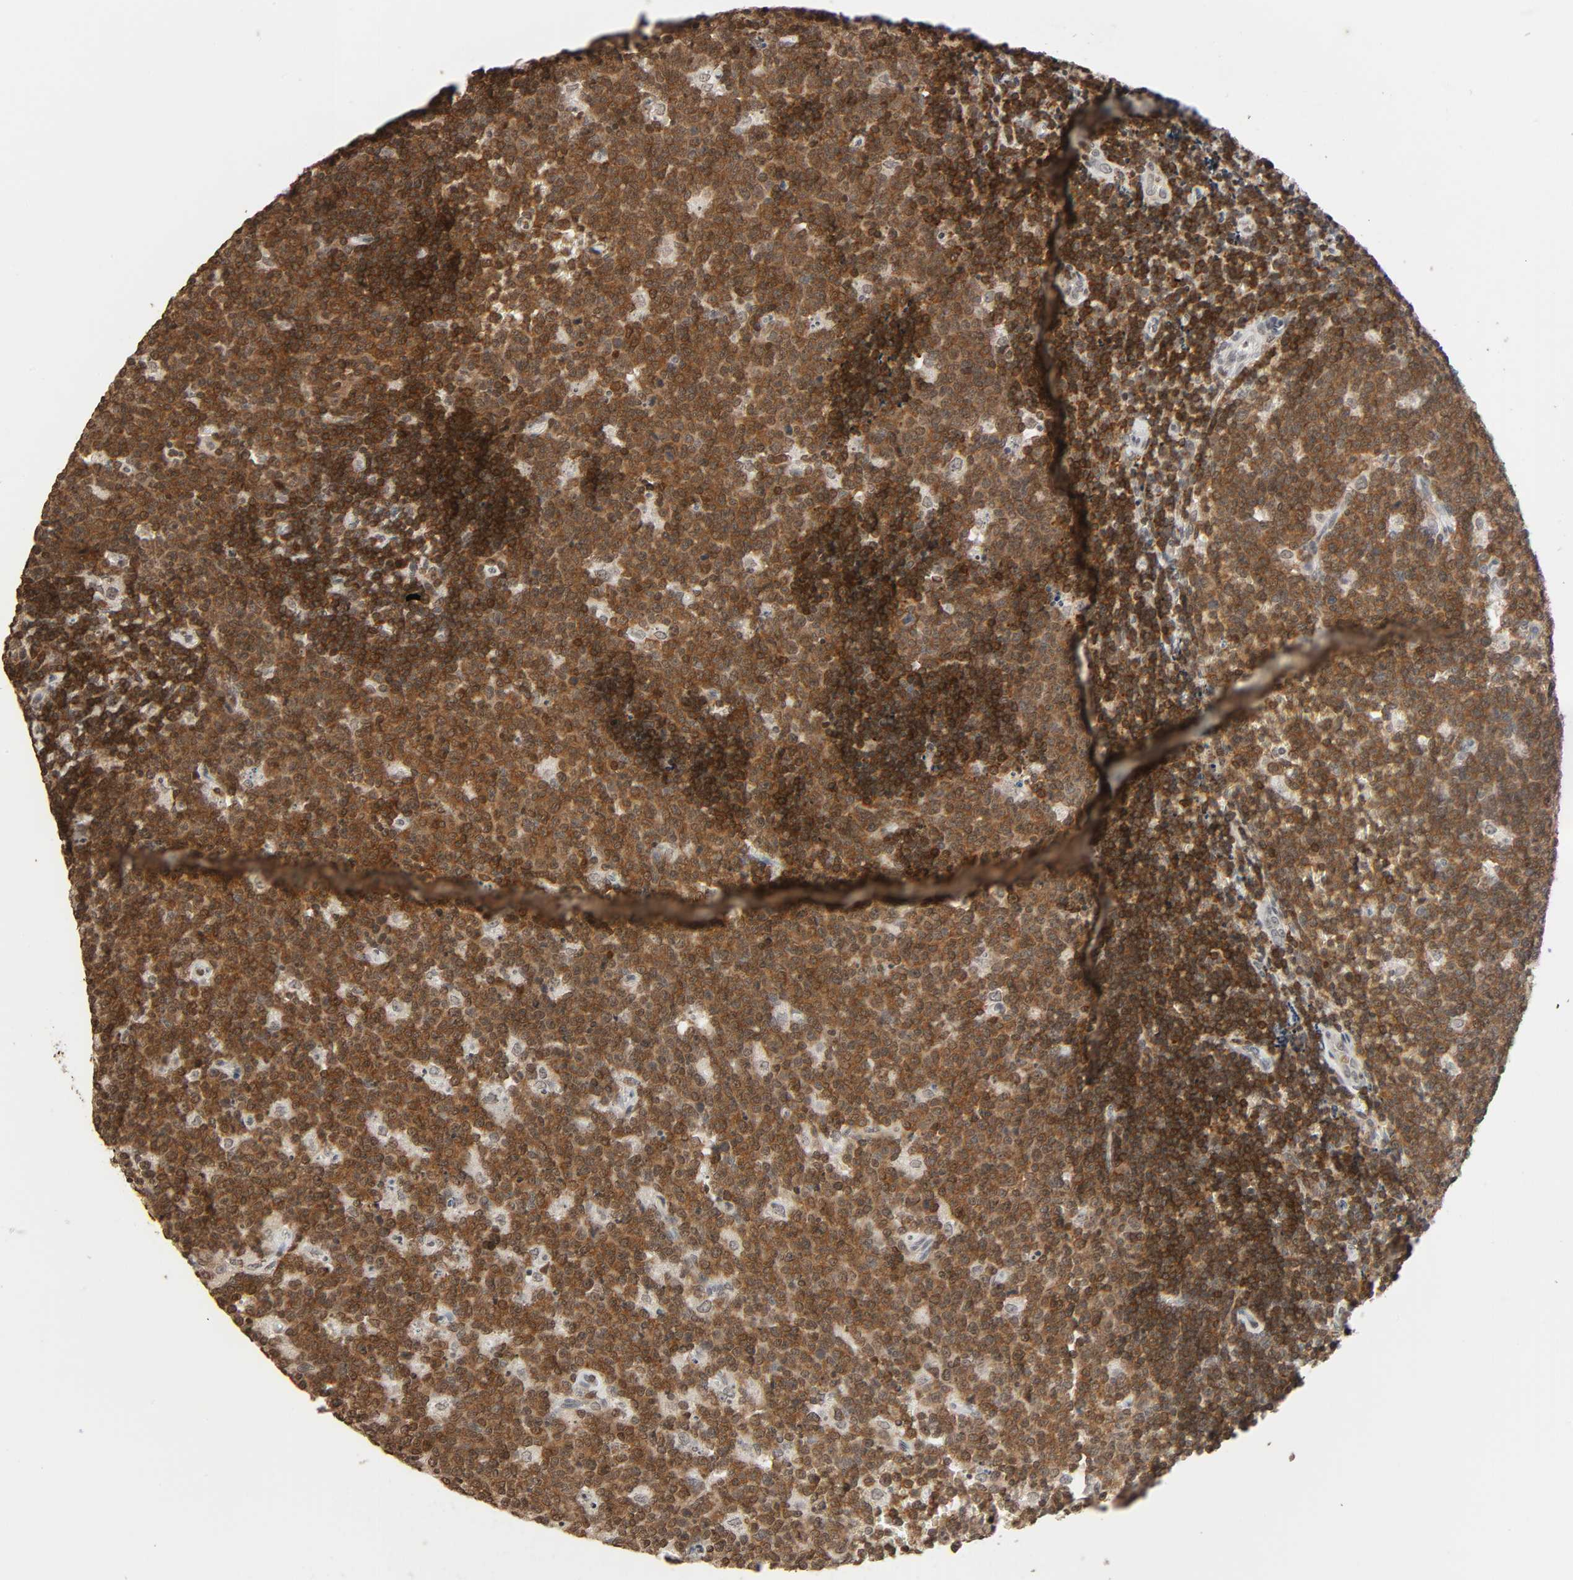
{"staining": {"intensity": "moderate", "quantity": ">75%", "location": "cytoplasmic/membranous"}, "tissue": "lymph node", "cell_type": "Germinal center cells", "image_type": "normal", "snomed": [{"axis": "morphology", "description": "Normal tissue, NOS"}, {"axis": "topography", "description": "Lymph node"}, {"axis": "topography", "description": "Salivary gland"}], "caption": "Germinal center cells show medium levels of moderate cytoplasmic/membranous staining in approximately >75% of cells in benign lymph node.", "gene": "STK4", "patient": {"sex": "male", "age": 8}}